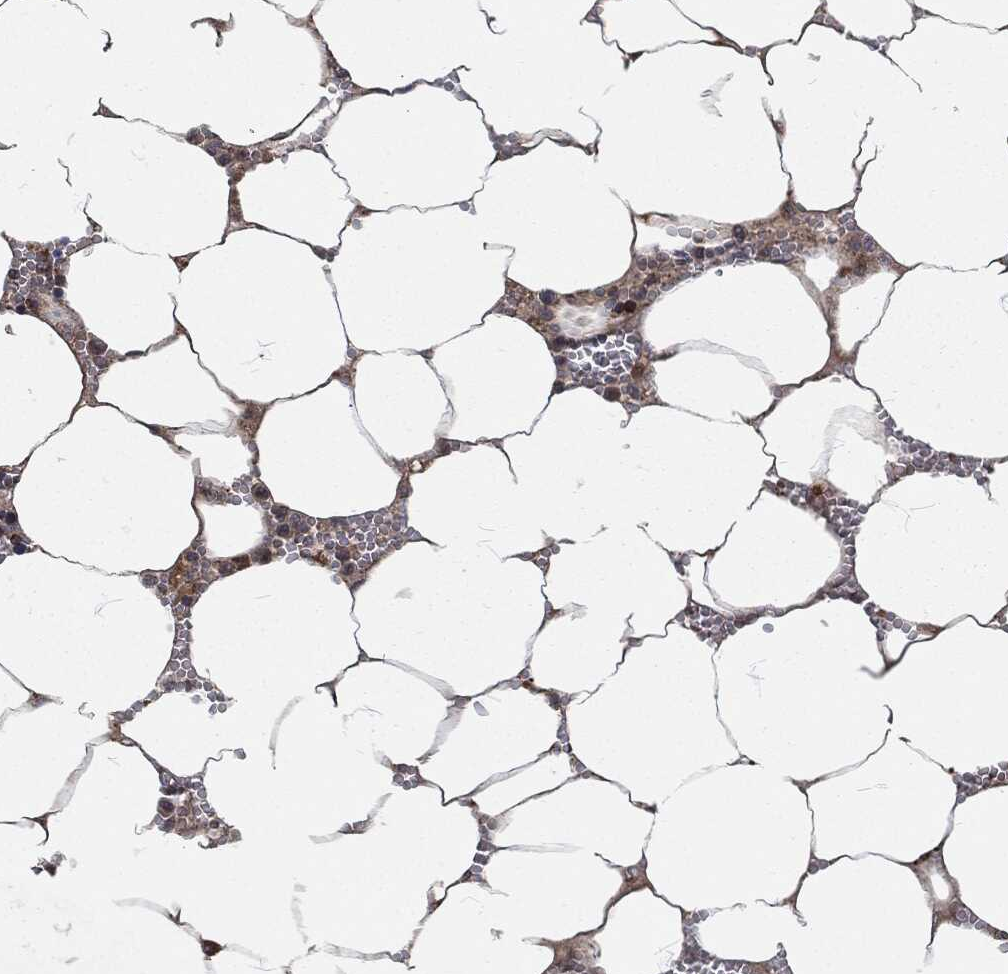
{"staining": {"intensity": "negative", "quantity": "none", "location": "none"}, "tissue": "bone marrow", "cell_type": "Hematopoietic cells", "image_type": "normal", "snomed": [{"axis": "morphology", "description": "Normal tissue, NOS"}, {"axis": "topography", "description": "Bone marrow"}], "caption": "Immunohistochemistry histopathology image of normal bone marrow: bone marrow stained with DAB displays no significant protein expression in hematopoietic cells. (DAB immunohistochemistry with hematoxylin counter stain).", "gene": "RFTN1", "patient": {"sex": "female", "age": 64}}